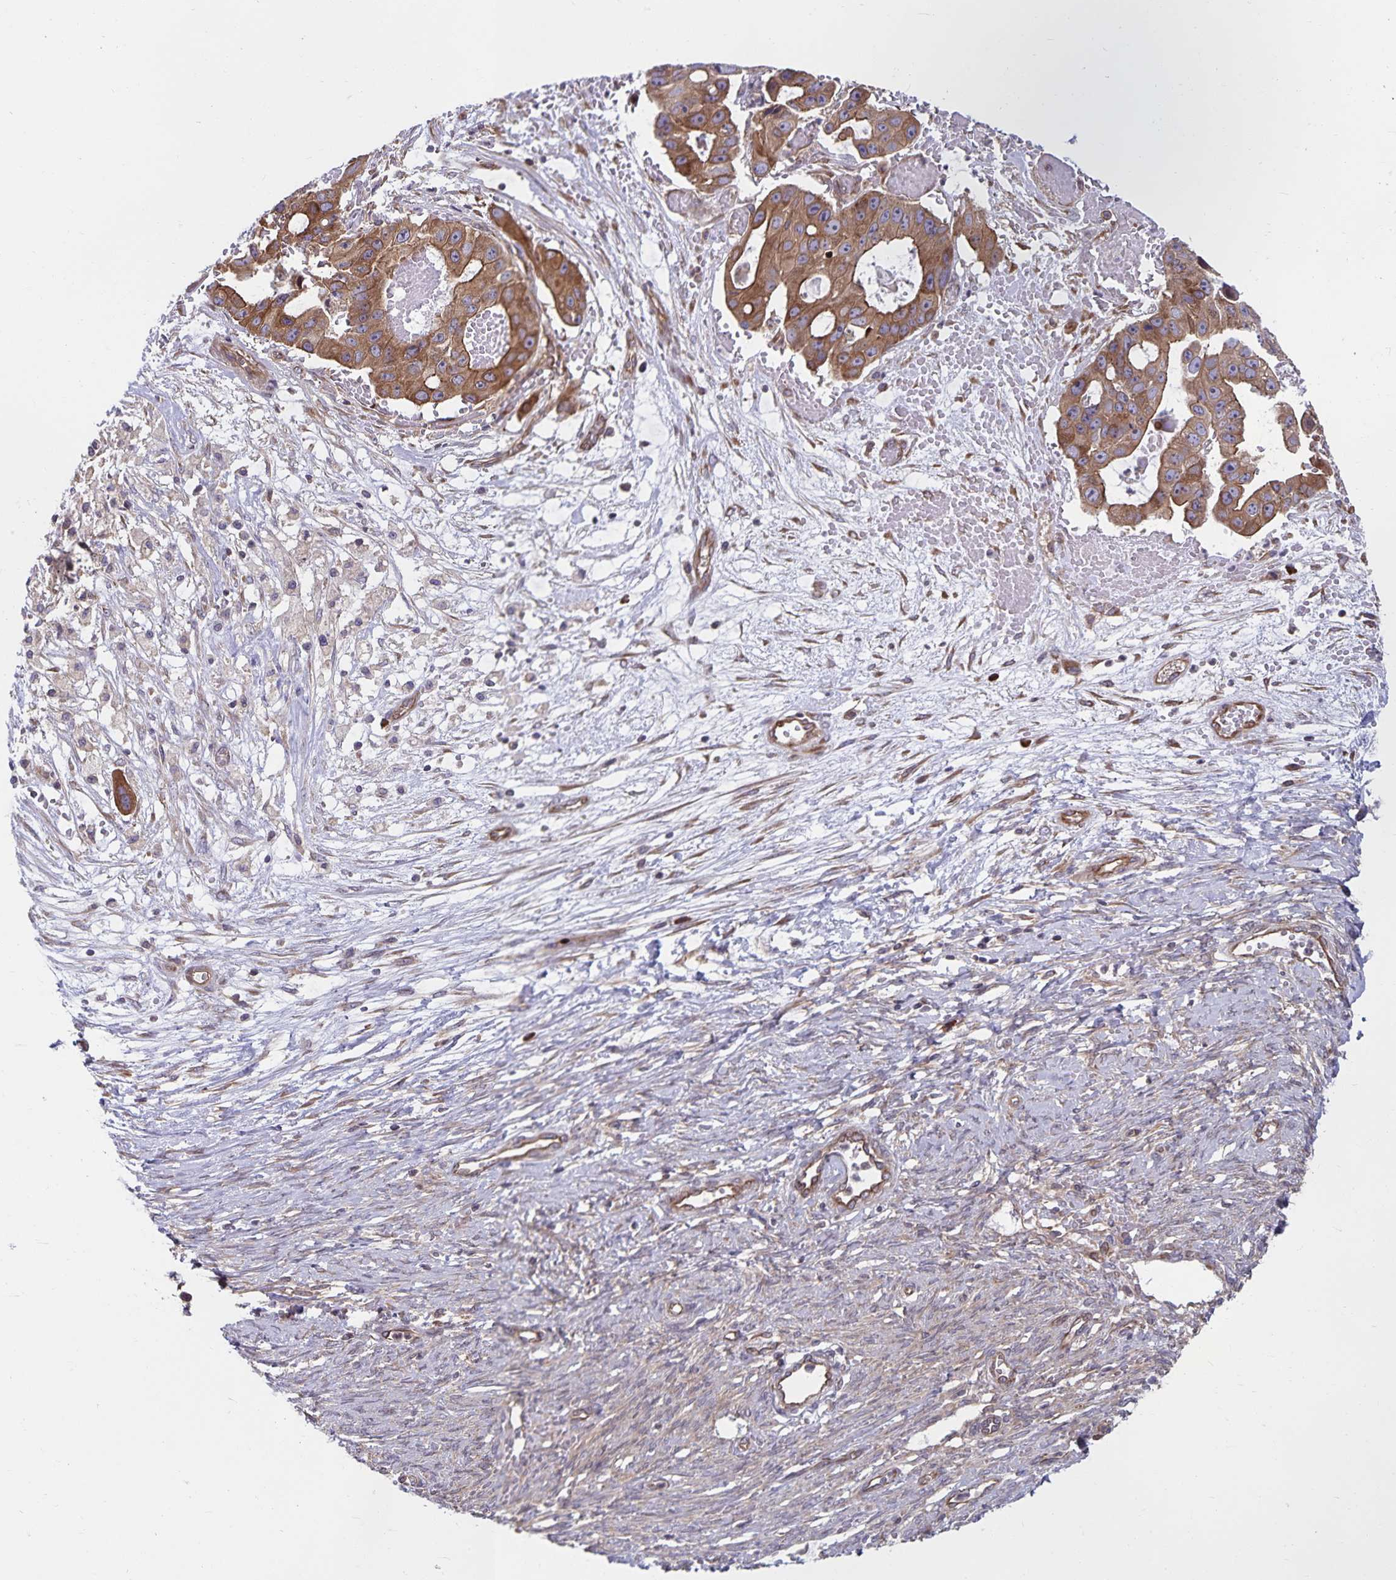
{"staining": {"intensity": "moderate", "quantity": ">75%", "location": "cytoplasmic/membranous"}, "tissue": "ovarian cancer", "cell_type": "Tumor cells", "image_type": "cancer", "snomed": [{"axis": "morphology", "description": "Cystadenocarcinoma, serous, NOS"}, {"axis": "topography", "description": "Ovary"}], "caption": "Immunohistochemical staining of ovarian cancer displays moderate cytoplasmic/membranous protein staining in approximately >75% of tumor cells.", "gene": "SEC62", "patient": {"sex": "female", "age": 56}}